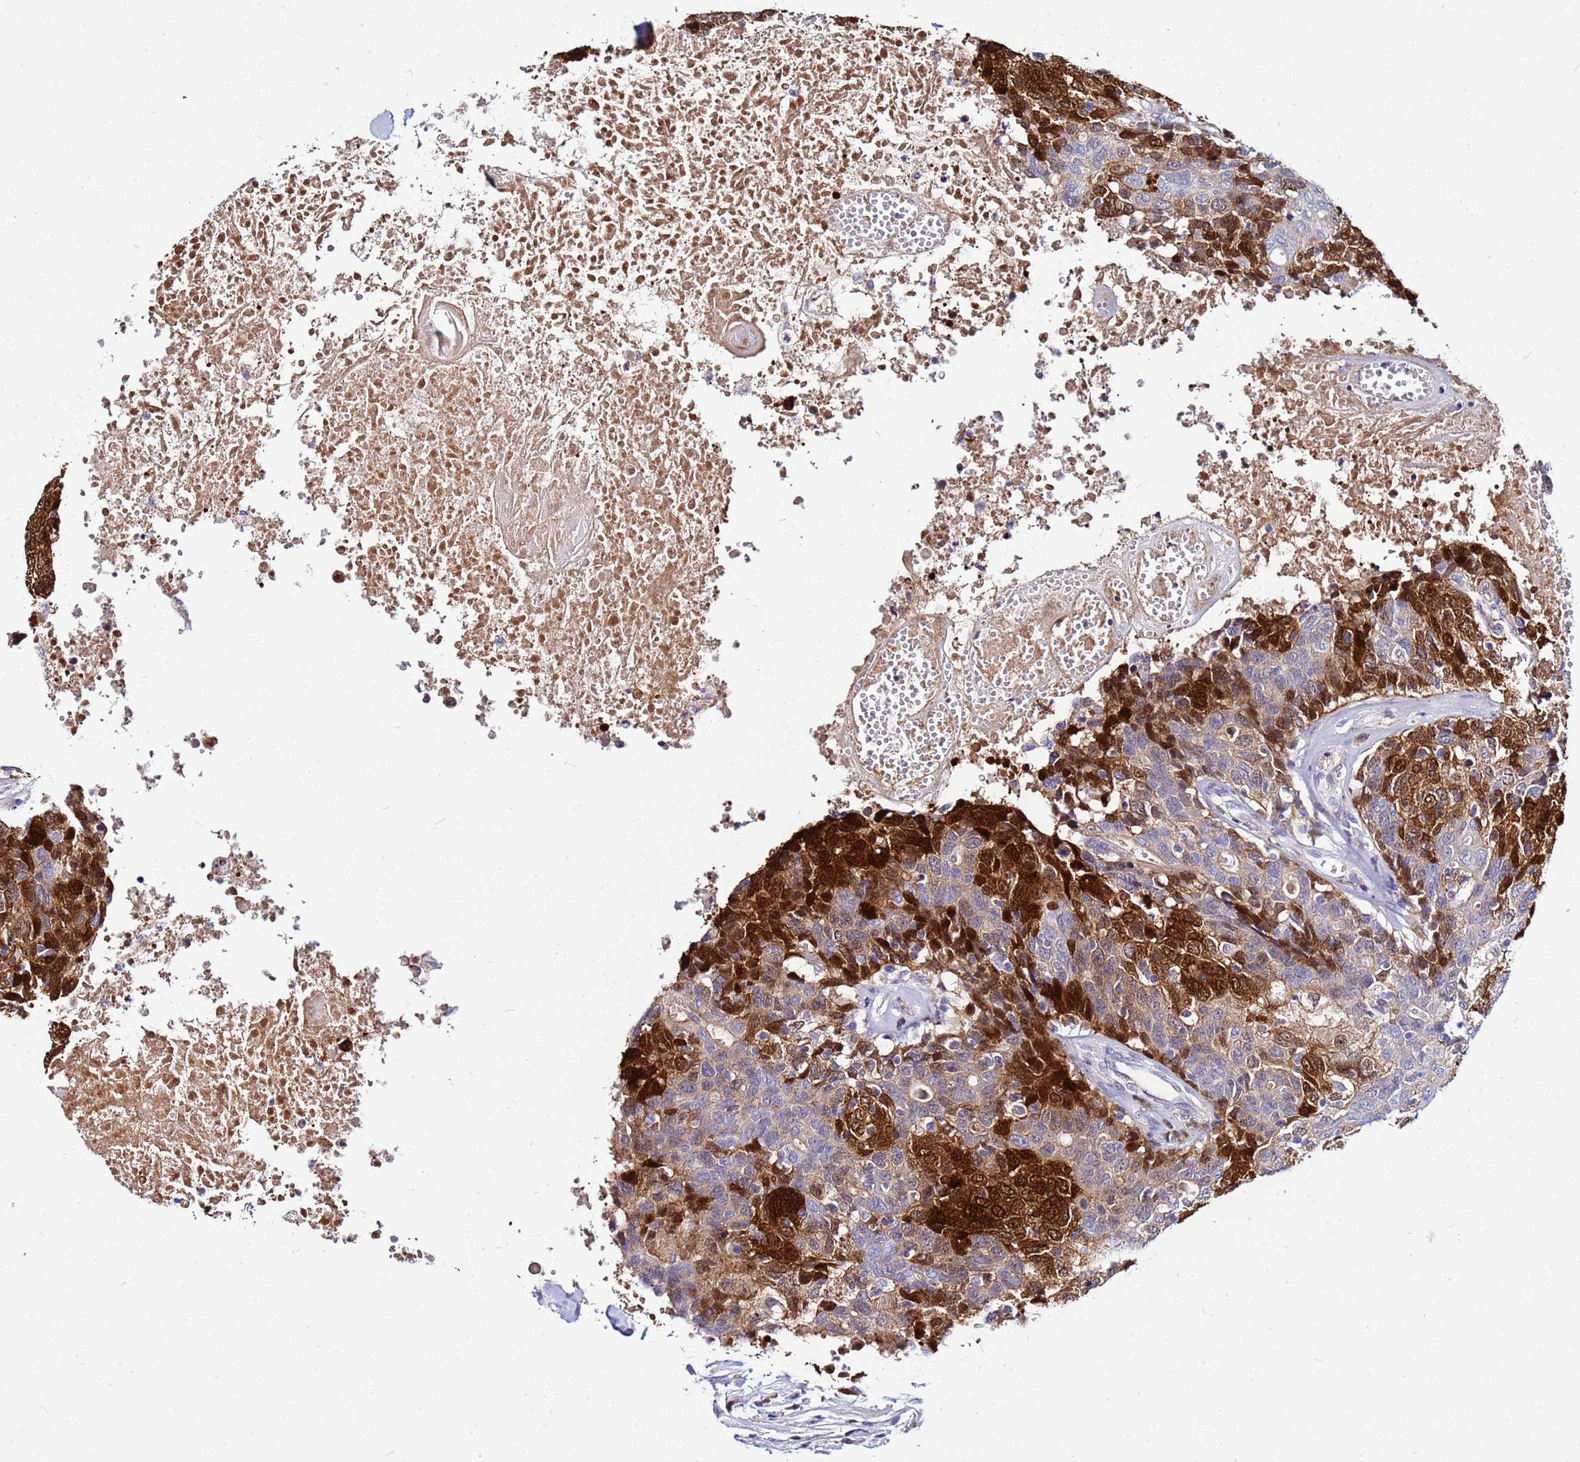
{"staining": {"intensity": "strong", "quantity": ">75%", "location": "cytoplasmic/membranous"}, "tissue": "head and neck cancer", "cell_type": "Tumor cells", "image_type": "cancer", "snomed": [{"axis": "morphology", "description": "Squamous cell carcinoma, NOS"}, {"axis": "topography", "description": "Head-Neck"}], "caption": "The micrograph reveals immunohistochemical staining of head and neck cancer (squamous cell carcinoma). There is strong cytoplasmic/membranous staining is identified in approximately >75% of tumor cells.", "gene": "PPP1R14C", "patient": {"sex": "male", "age": 66}}